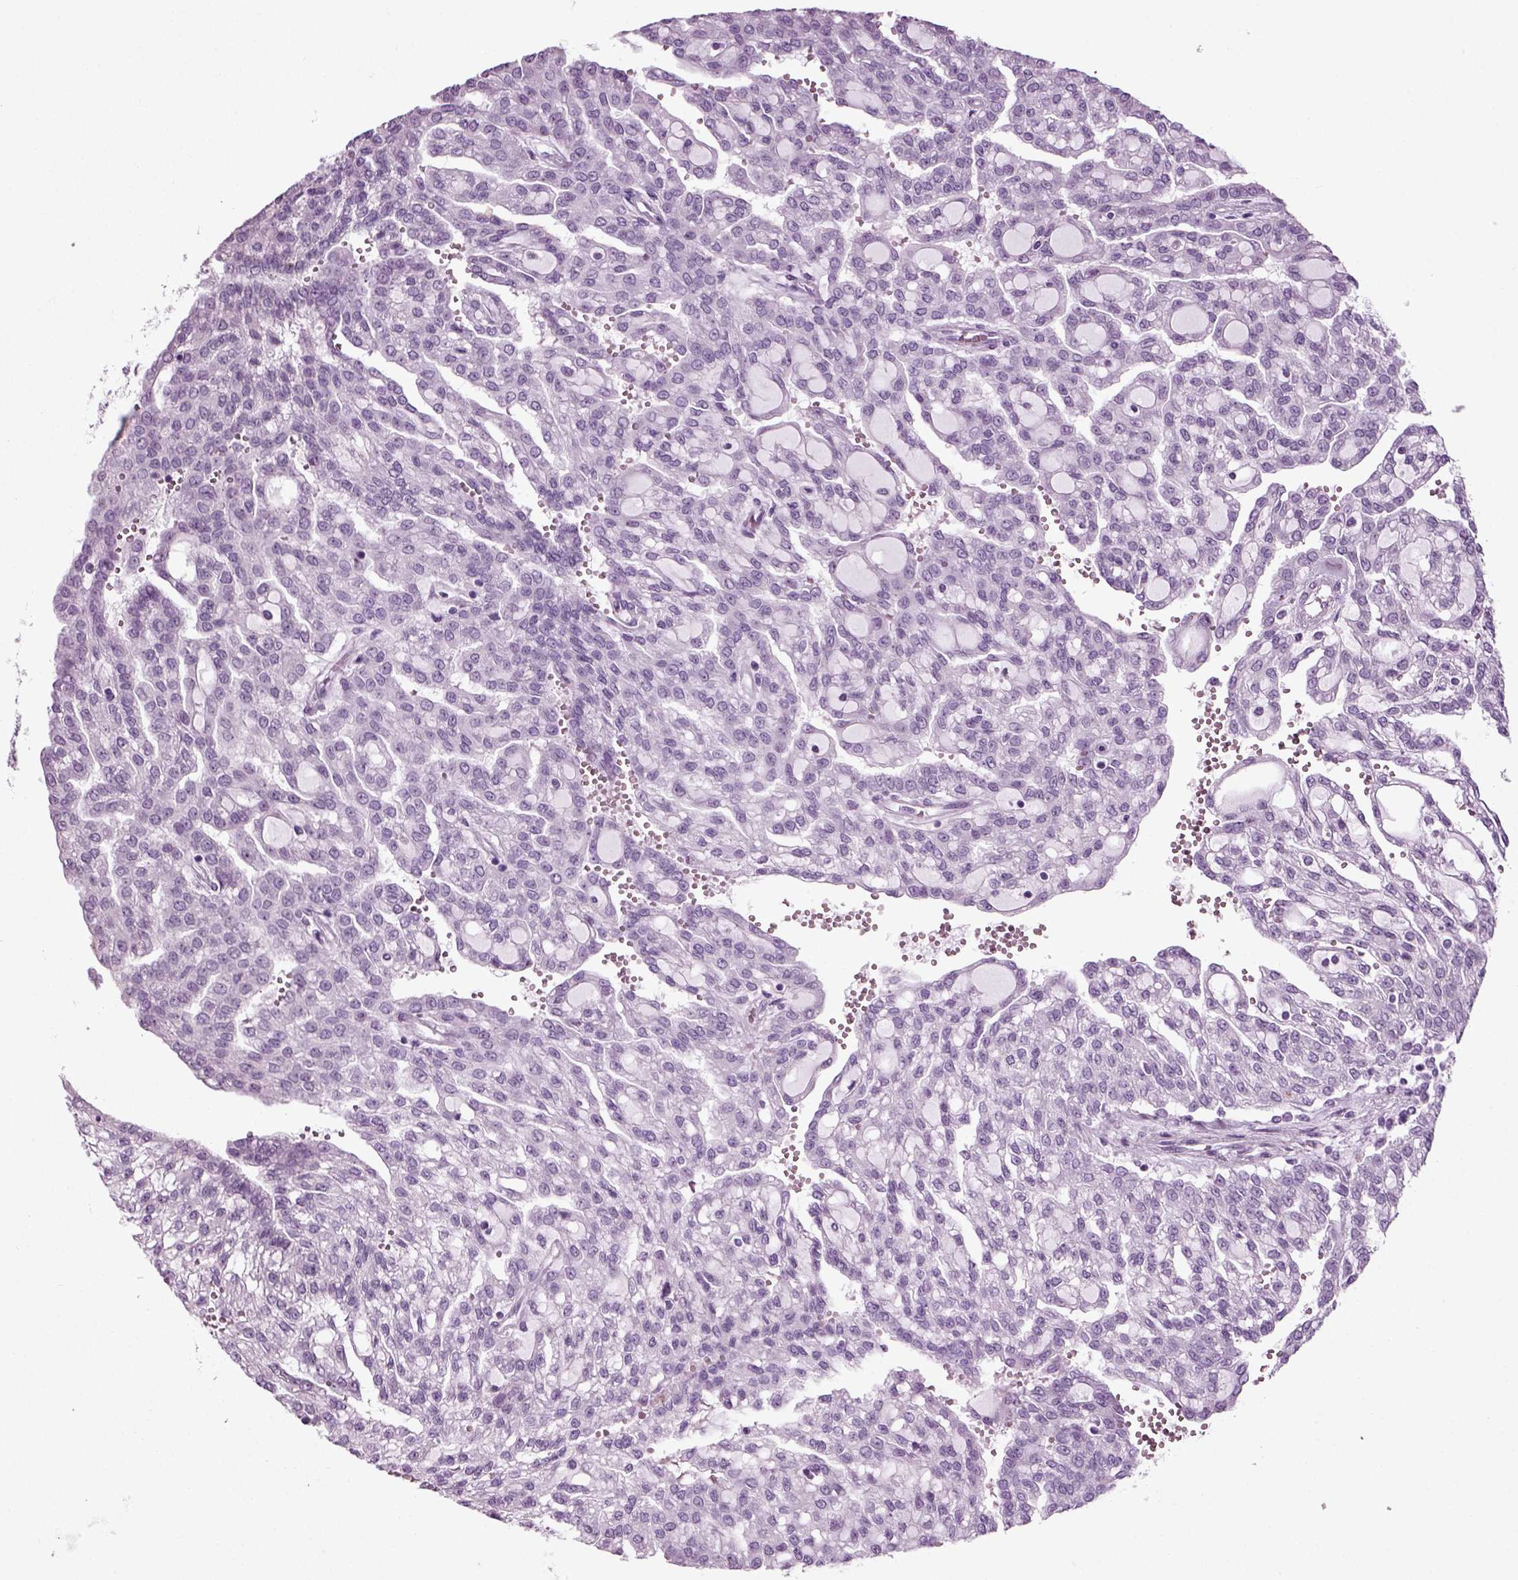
{"staining": {"intensity": "negative", "quantity": "none", "location": "none"}, "tissue": "renal cancer", "cell_type": "Tumor cells", "image_type": "cancer", "snomed": [{"axis": "morphology", "description": "Adenocarcinoma, NOS"}, {"axis": "topography", "description": "Kidney"}], "caption": "The immunohistochemistry (IHC) histopathology image has no significant expression in tumor cells of renal adenocarcinoma tissue.", "gene": "PRLH", "patient": {"sex": "male", "age": 63}}